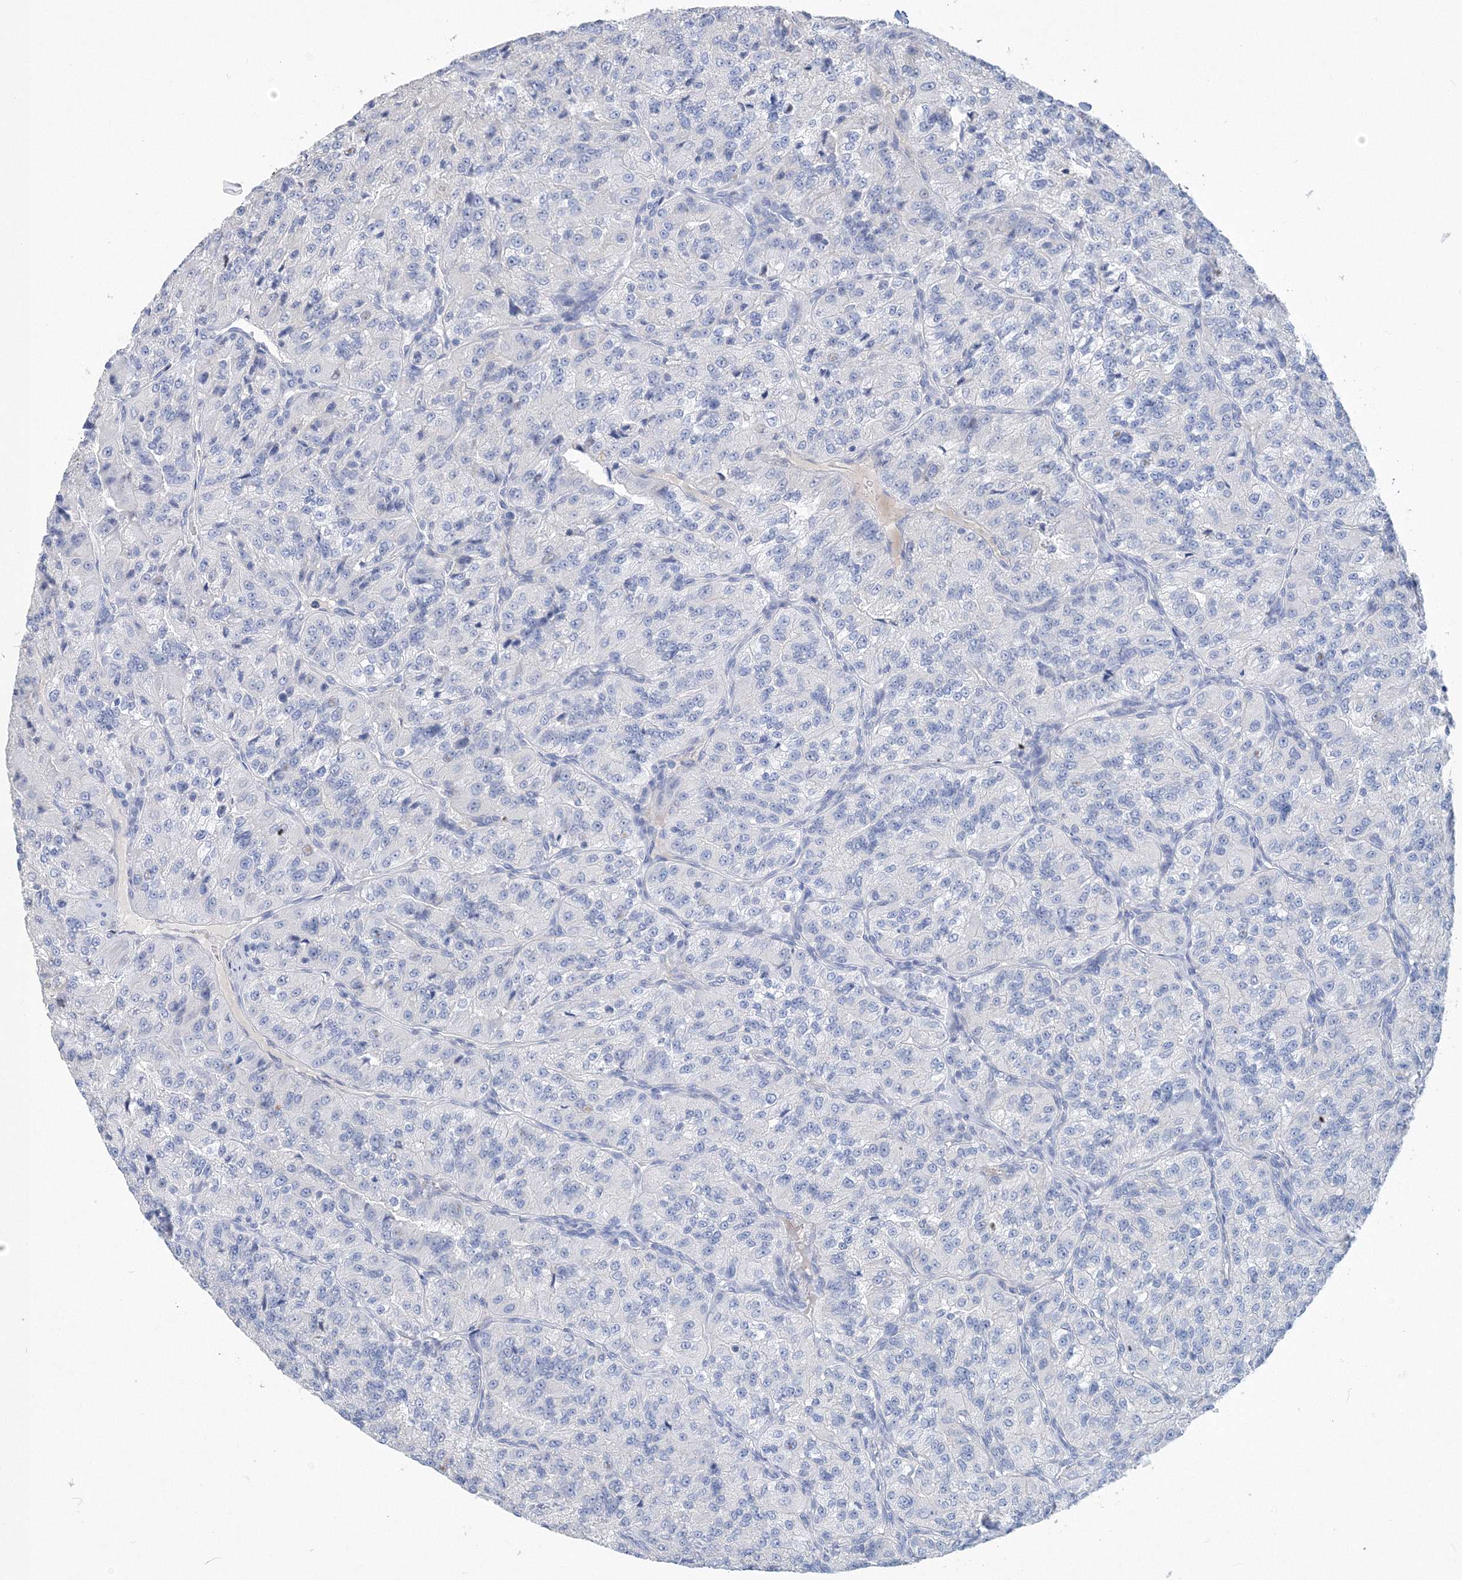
{"staining": {"intensity": "negative", "quantity": "none", "location": "none"}, "tissue": "renal cancer", "cell_type": "Tumor cells", "image_type": "cancer", "snomed": [{"axis": "morphology", "description": "Adenocarcinoma, NOS"}, {"axis": "topography", "description": "Kidney"}], "caption": "Immunohistochemistry image of human renal cancer (adenocarcinoma) stained for a protein (brown), which displays no staining in tumor cells.", "gene": "OSBPL6", "patient": {"sex": "female", "age": 63}}